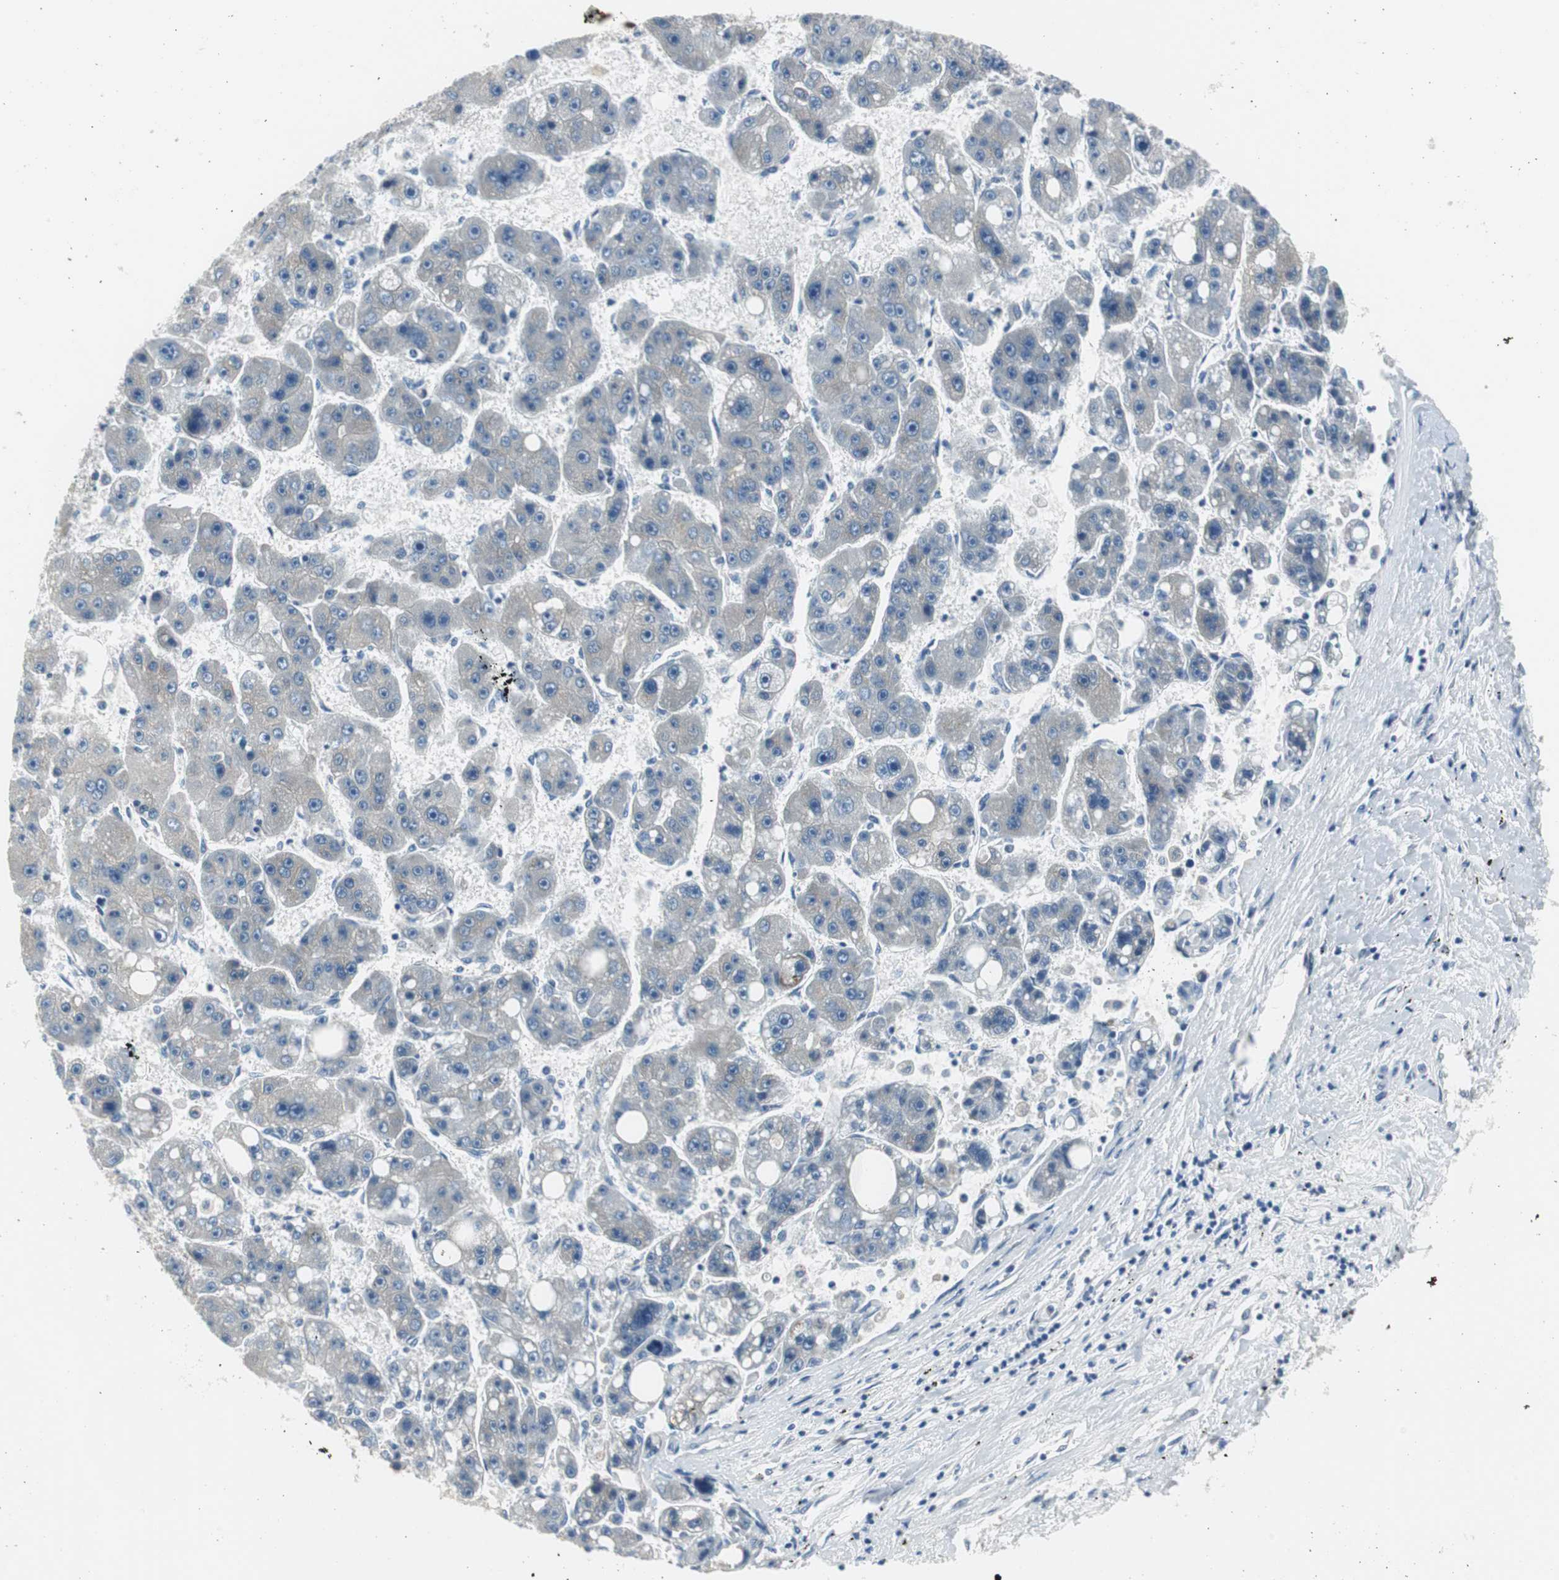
{"staining": {"intensity": "negative", "quantity": "none", "location": "none"}, "tissue": "liver cancer", "cell_type": "Tumor cells", "image_type": "cancer", "snomed": [{"axis": "morphology", "description": "Carcinoma, Hepatocellular, NOS"}, {"axis": "topography", "description": "Liver"}], "caption": "Liver cancer (hepatocellular carcinoma) was stained to show a protein in brown. There is no significant expression in tumor cells.", "gene": "PLAA", "patient": {"sex": "female", "age": 61}}